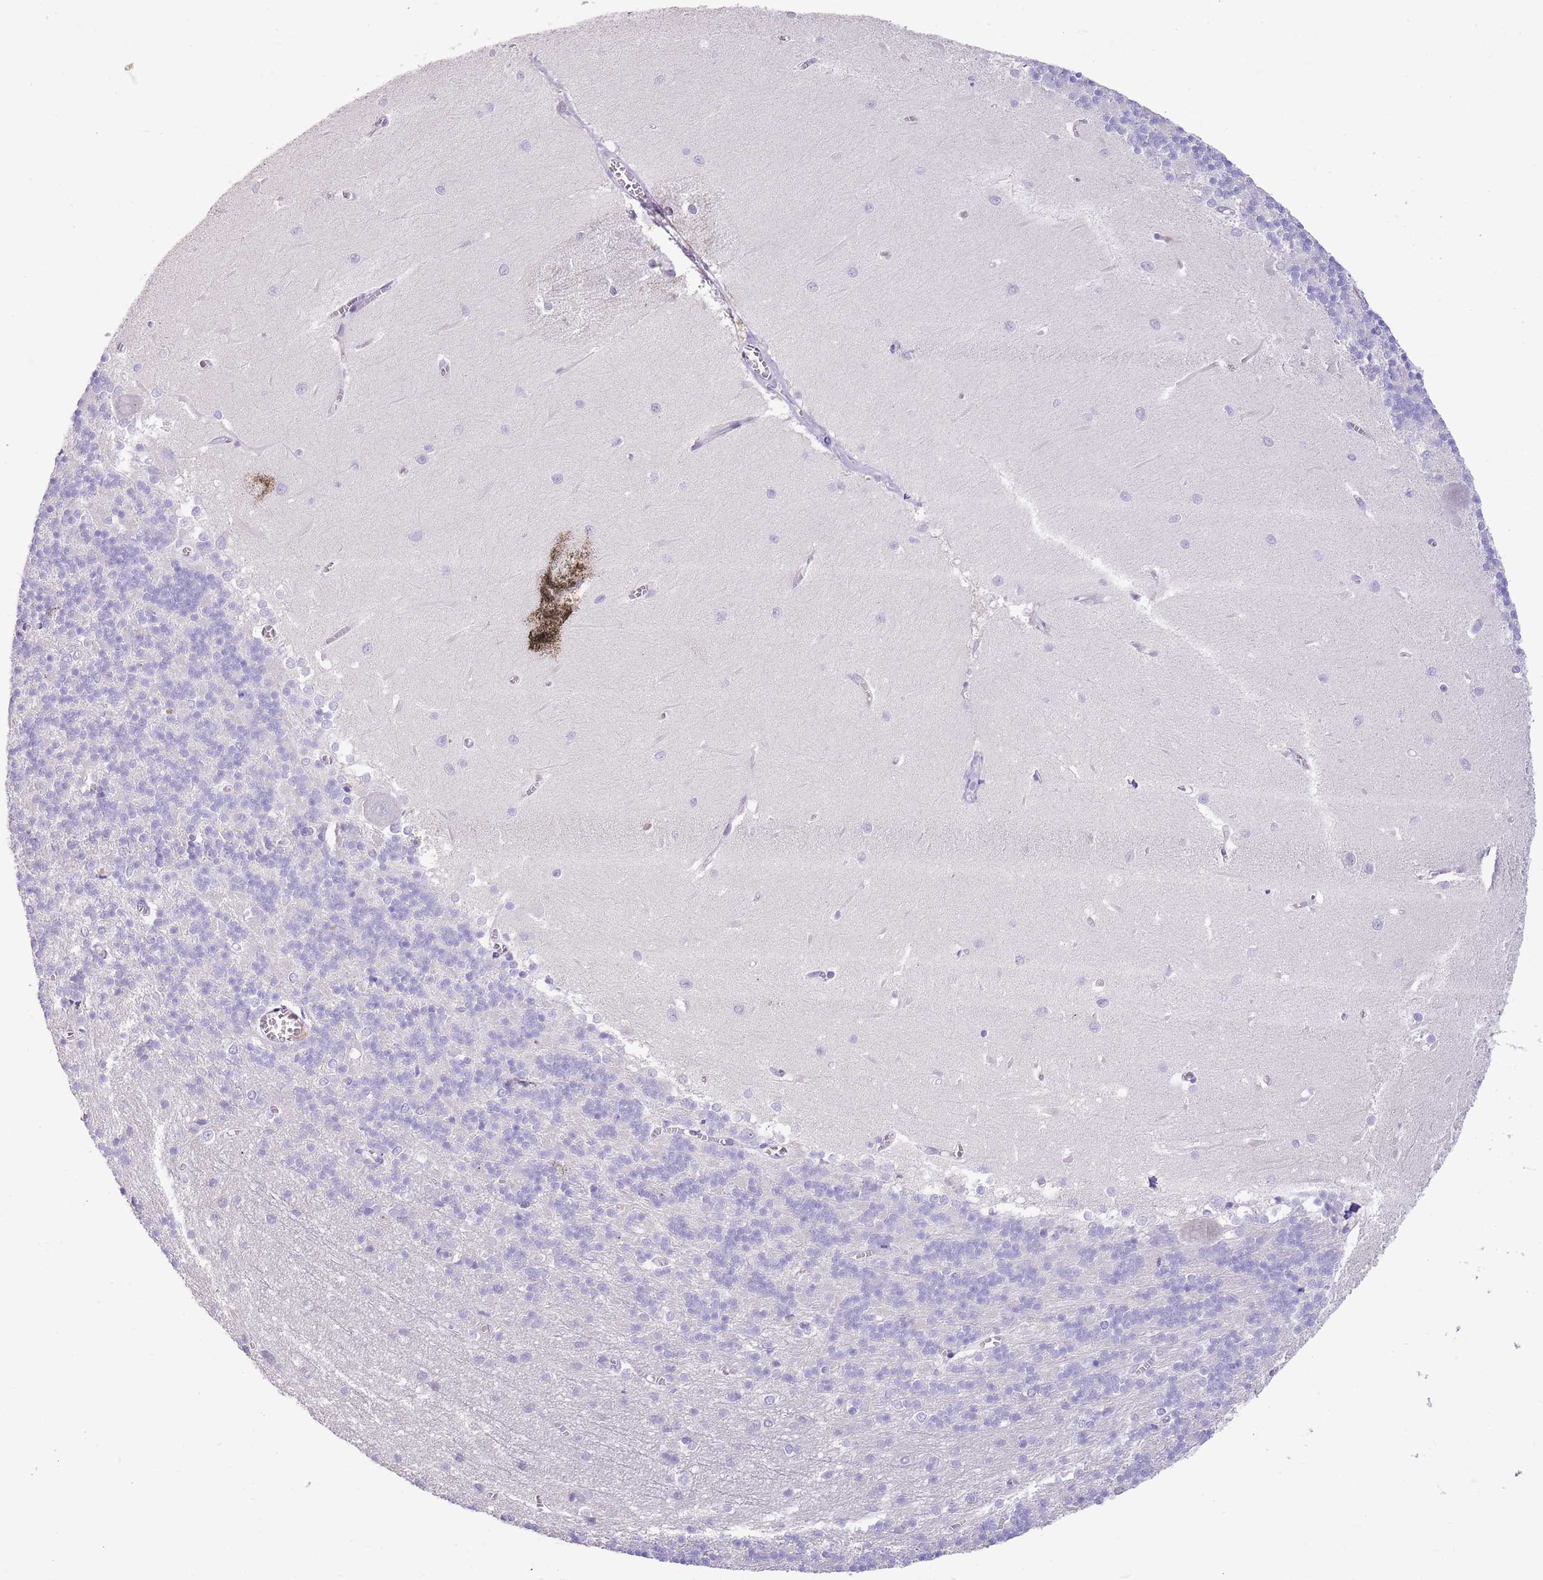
{"staining": {"intensity": "negative", "quantity": "none", "location": "none"}, "tissue": "cerebellum", "cell_type": "Cells in granular layer", "image_type": "normal", "snomed": [{"axis": "morphology", "description": "Normal tissue, NOS"}, {"axis": "topography", "description": "Cerebellum"}], "caption": "A photomicrograph of cerebellum stained for a protein reveals no brown staining in cells in granular layer. (DAB IHC visualized using brightfield microscopy, high magnification).", "gene": "TOX2", "patient": {"sex": "male", "age": 37}}